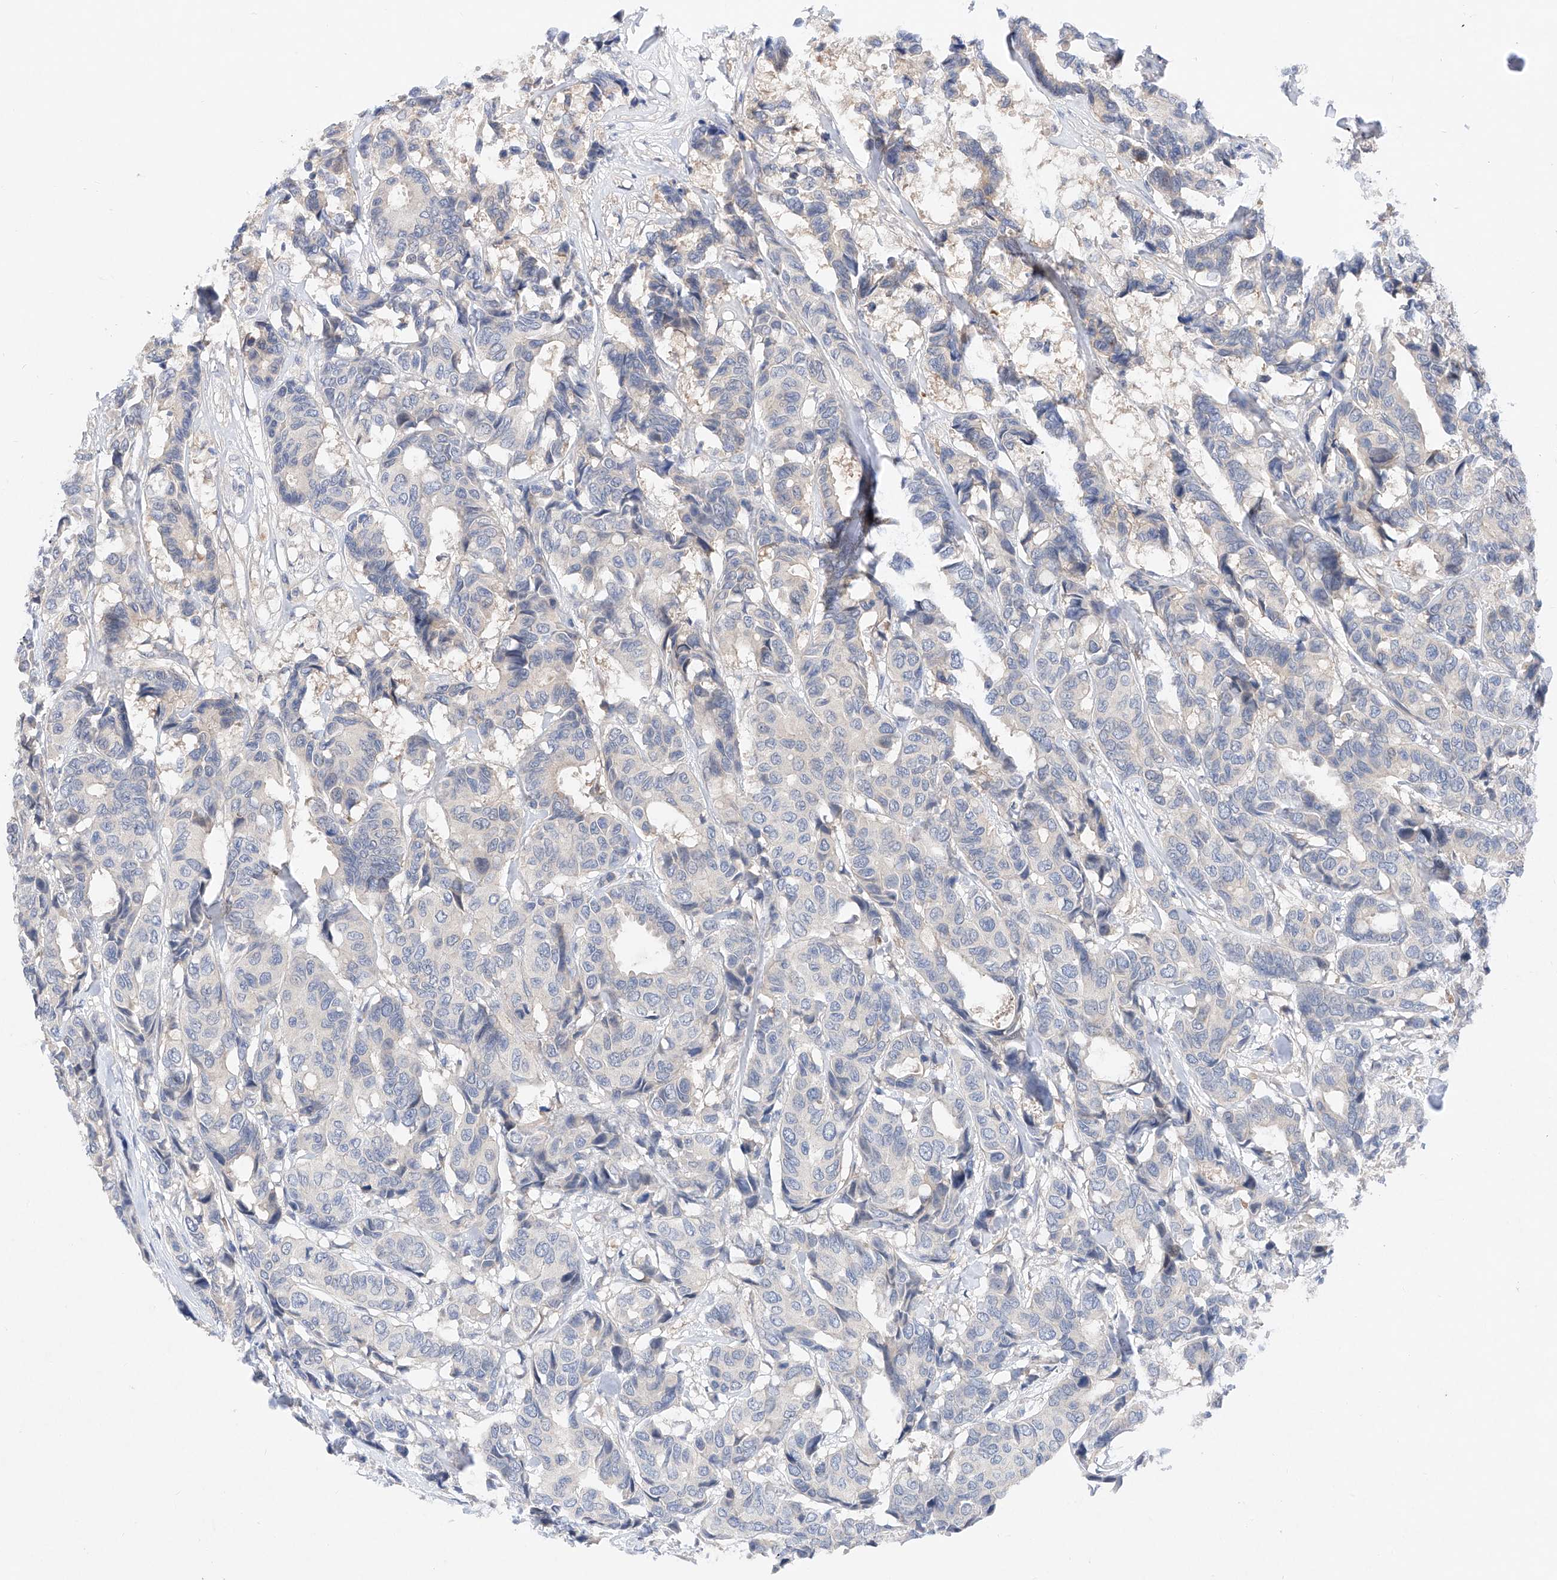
{"staining": {"intensity": "negative", "quantity": "none", "location": "none"}, "tissue": "breast cancer", "cell_type": "Tumor cells", "image_type": "cancer", "snomed": [{"axis": "morphology", "description": "Duct carcinoma"}, {"axis": "topography", "description": "Breast"}], "caption": "An image of human breast cancer is negative for staining in tumor cells.", "gene": "FUCA2", "patient": {"sex": "female", "age": 87}}